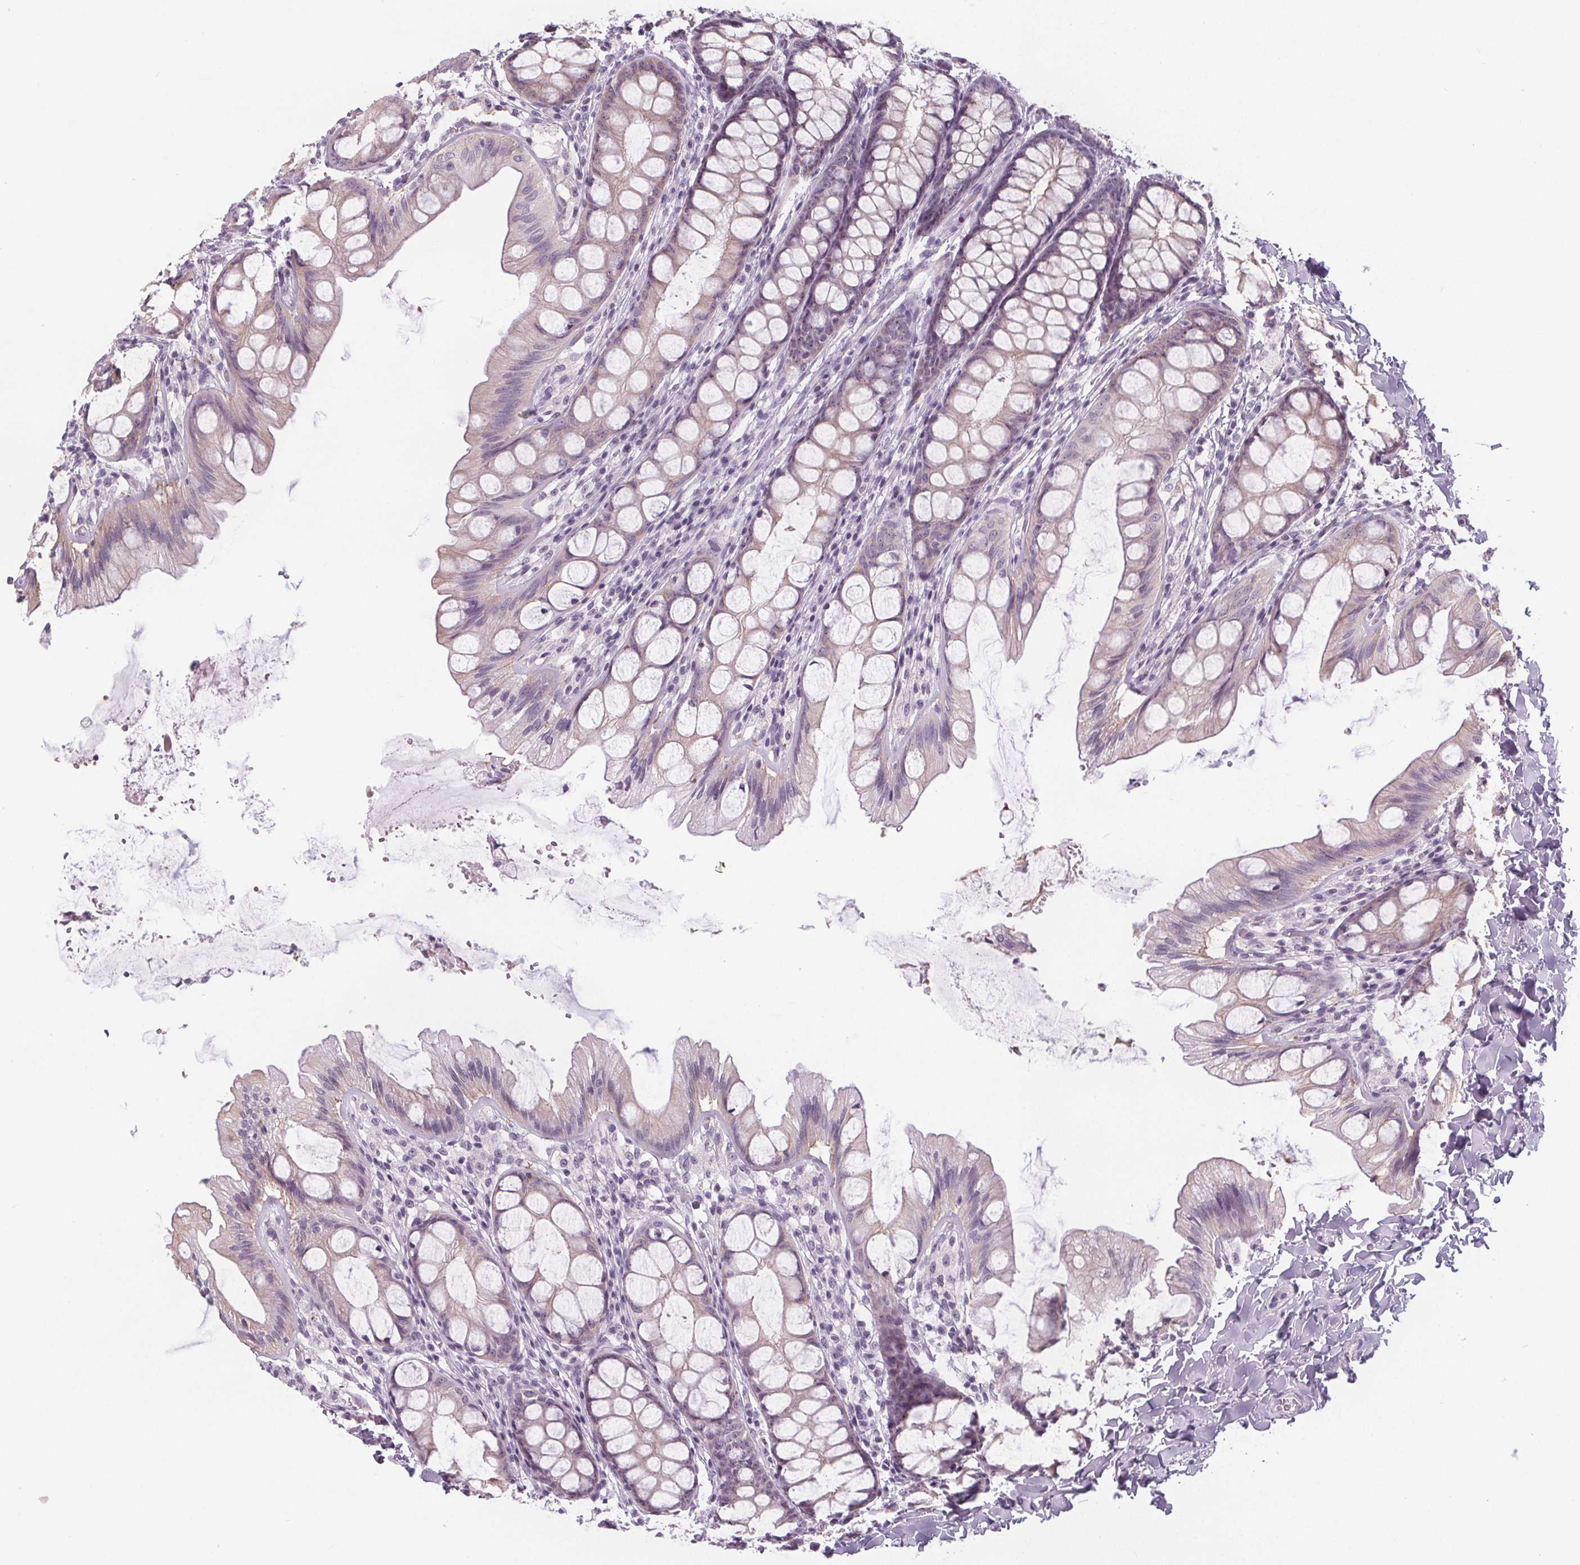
{"staining": {"intensity": "negative", "quantity": "none", "location": "none"}, "tissue": "colon", "cell_type": "Endothelial cells", "image_type": "normal", "snomed": [{"axis": "morphology", "description": "Normal tissue, NOS"}, {"axis": "topography", "description": "Colon"}], "caption": "The IHC histopathology image has no significant positivity in endothelial cells of colon.", "gene": "NOLC1", "patient": {"sex": "male", "age": 47}}